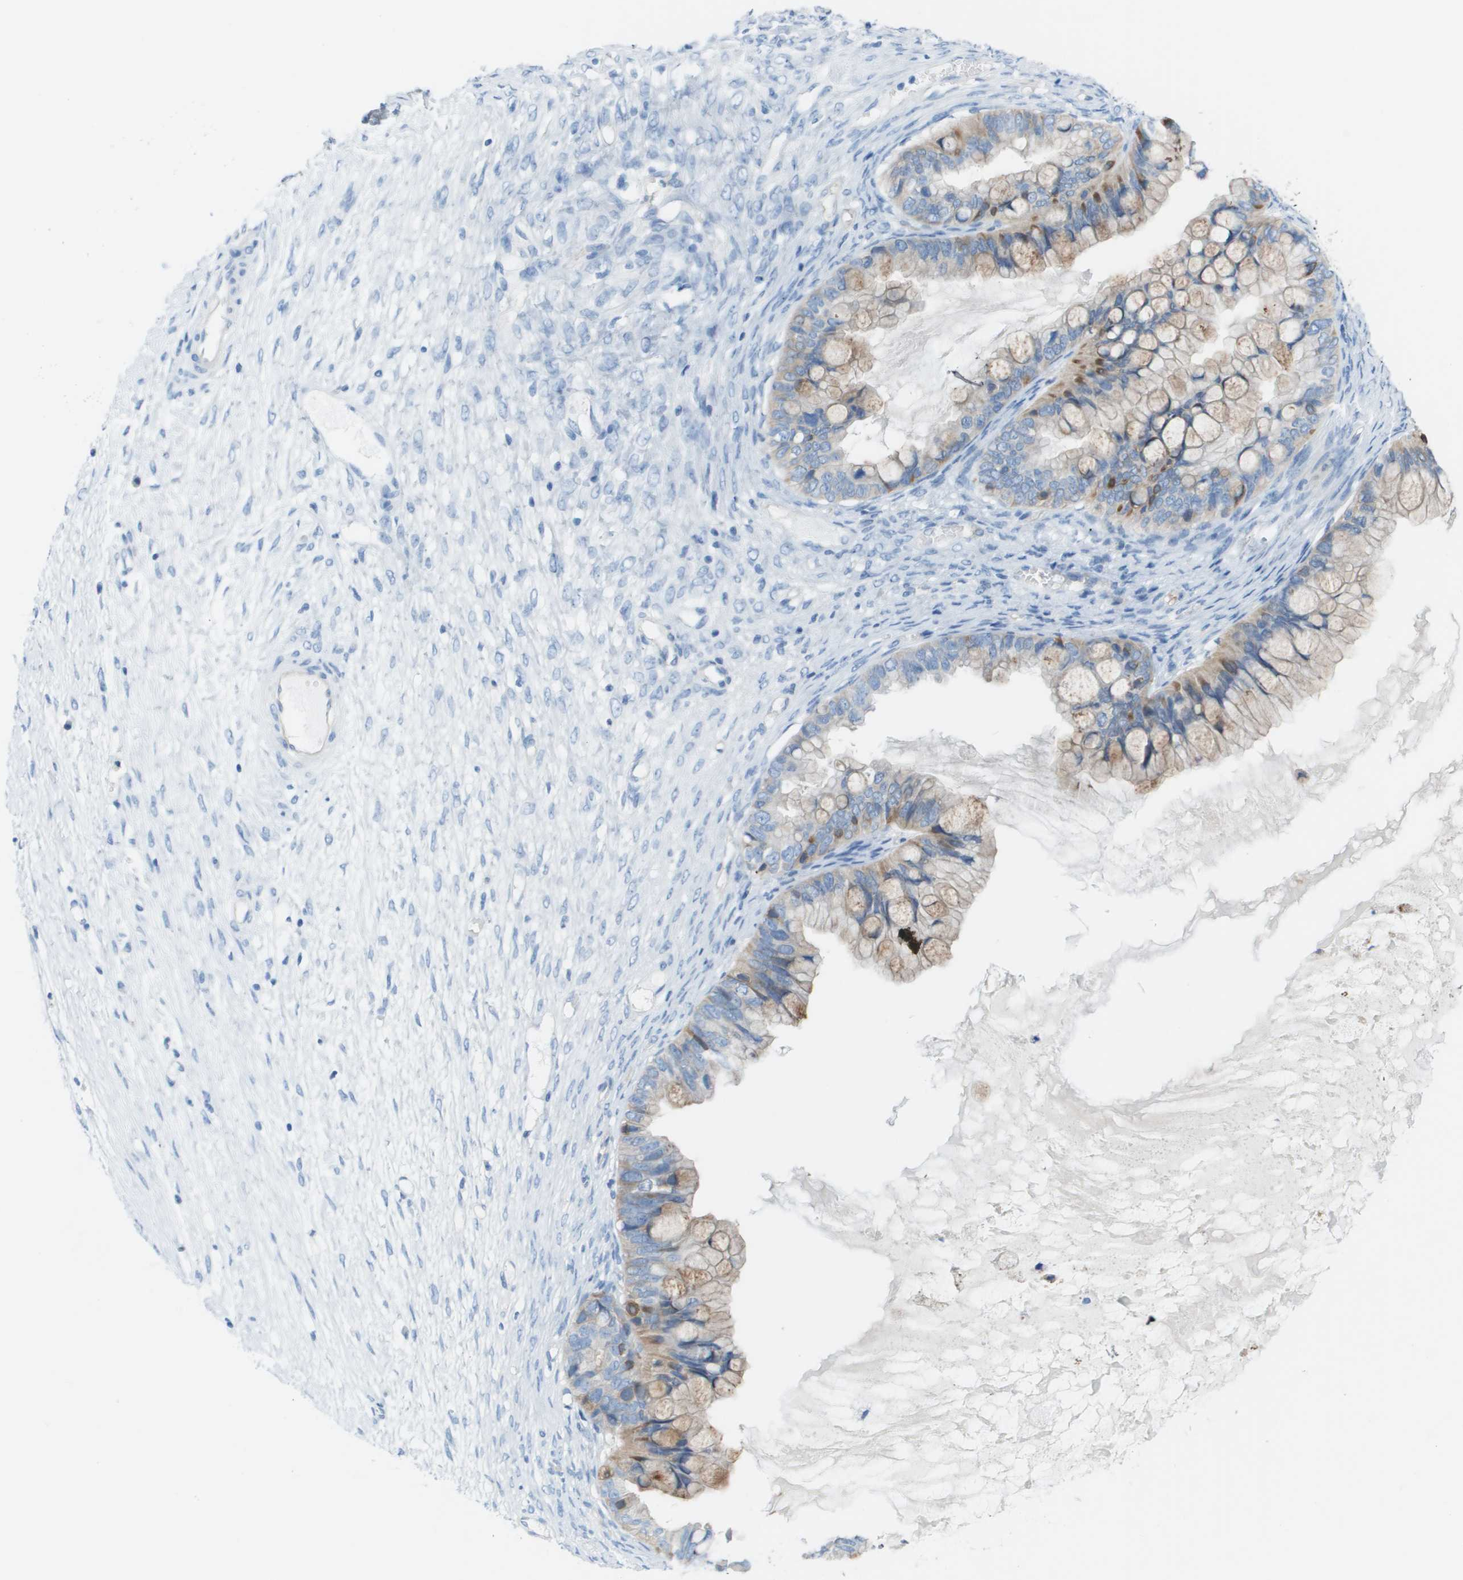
{"staining": {"intensity": "weak", "quantity": ">75%", "location": "cytoplasmic/membranous"}, "tissue": "ovarian cancer", "cell_type": "Tumor cells", "image_type": "cancer", "snomed": [{"axis": "morphology", "description": "Cystadenocarcinoma, mucinous, NOS"}, {"axis": "topography", "description": "Ovary"}], "caption": "A brown stain highlights weak cytoplasmic/membranous expression of a protein in human ovarian cancer tumor cells. The staining was performed using DAB (3,3'-diaminobenzidine), with brown indicating positive protein expression. Nuclei are stained blue with hematoxylin.", "gene": "CD46", "patient": {"sex": "female", "age": 80}}